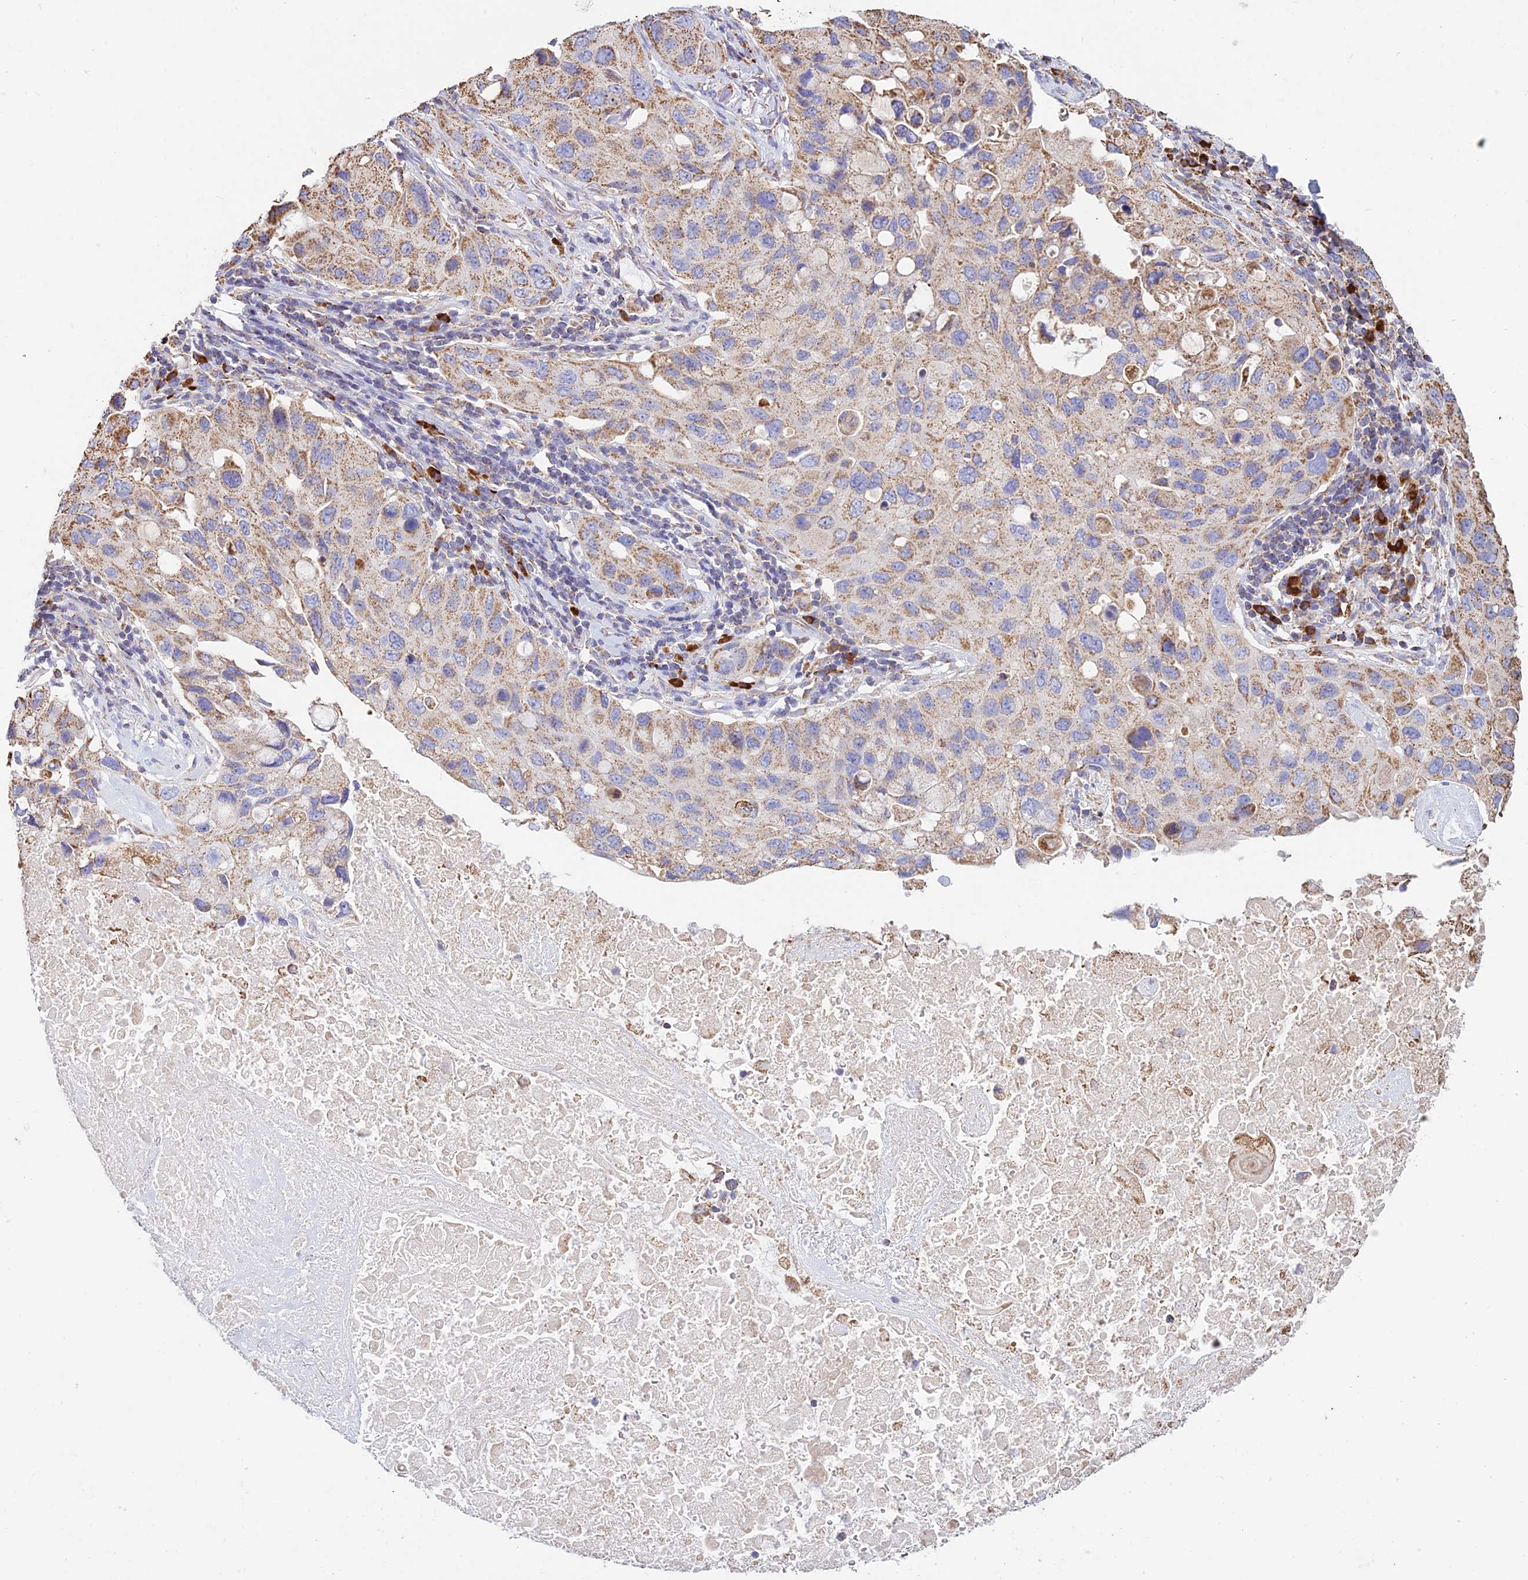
{"staining": {"intensity": "moderate", "quantity": ">75%", "location": "cytoplasmic/membranous"}, "tissue": "lung cancer", "cell_type": "Tumor cells", "image_type": "cancer", "snomed": [{"axis": "morphology", "description": "Squamous cell carcinoma, NOS"}, {"axis": "topography", "description": "Lung"}], "caption": "A brown stain shows moderate cytoplasmic/membranous staining of a protein in lung cancer tumor cells.", "gene": "OR2W3", "patient": {"sex": "female", "age": 73}}